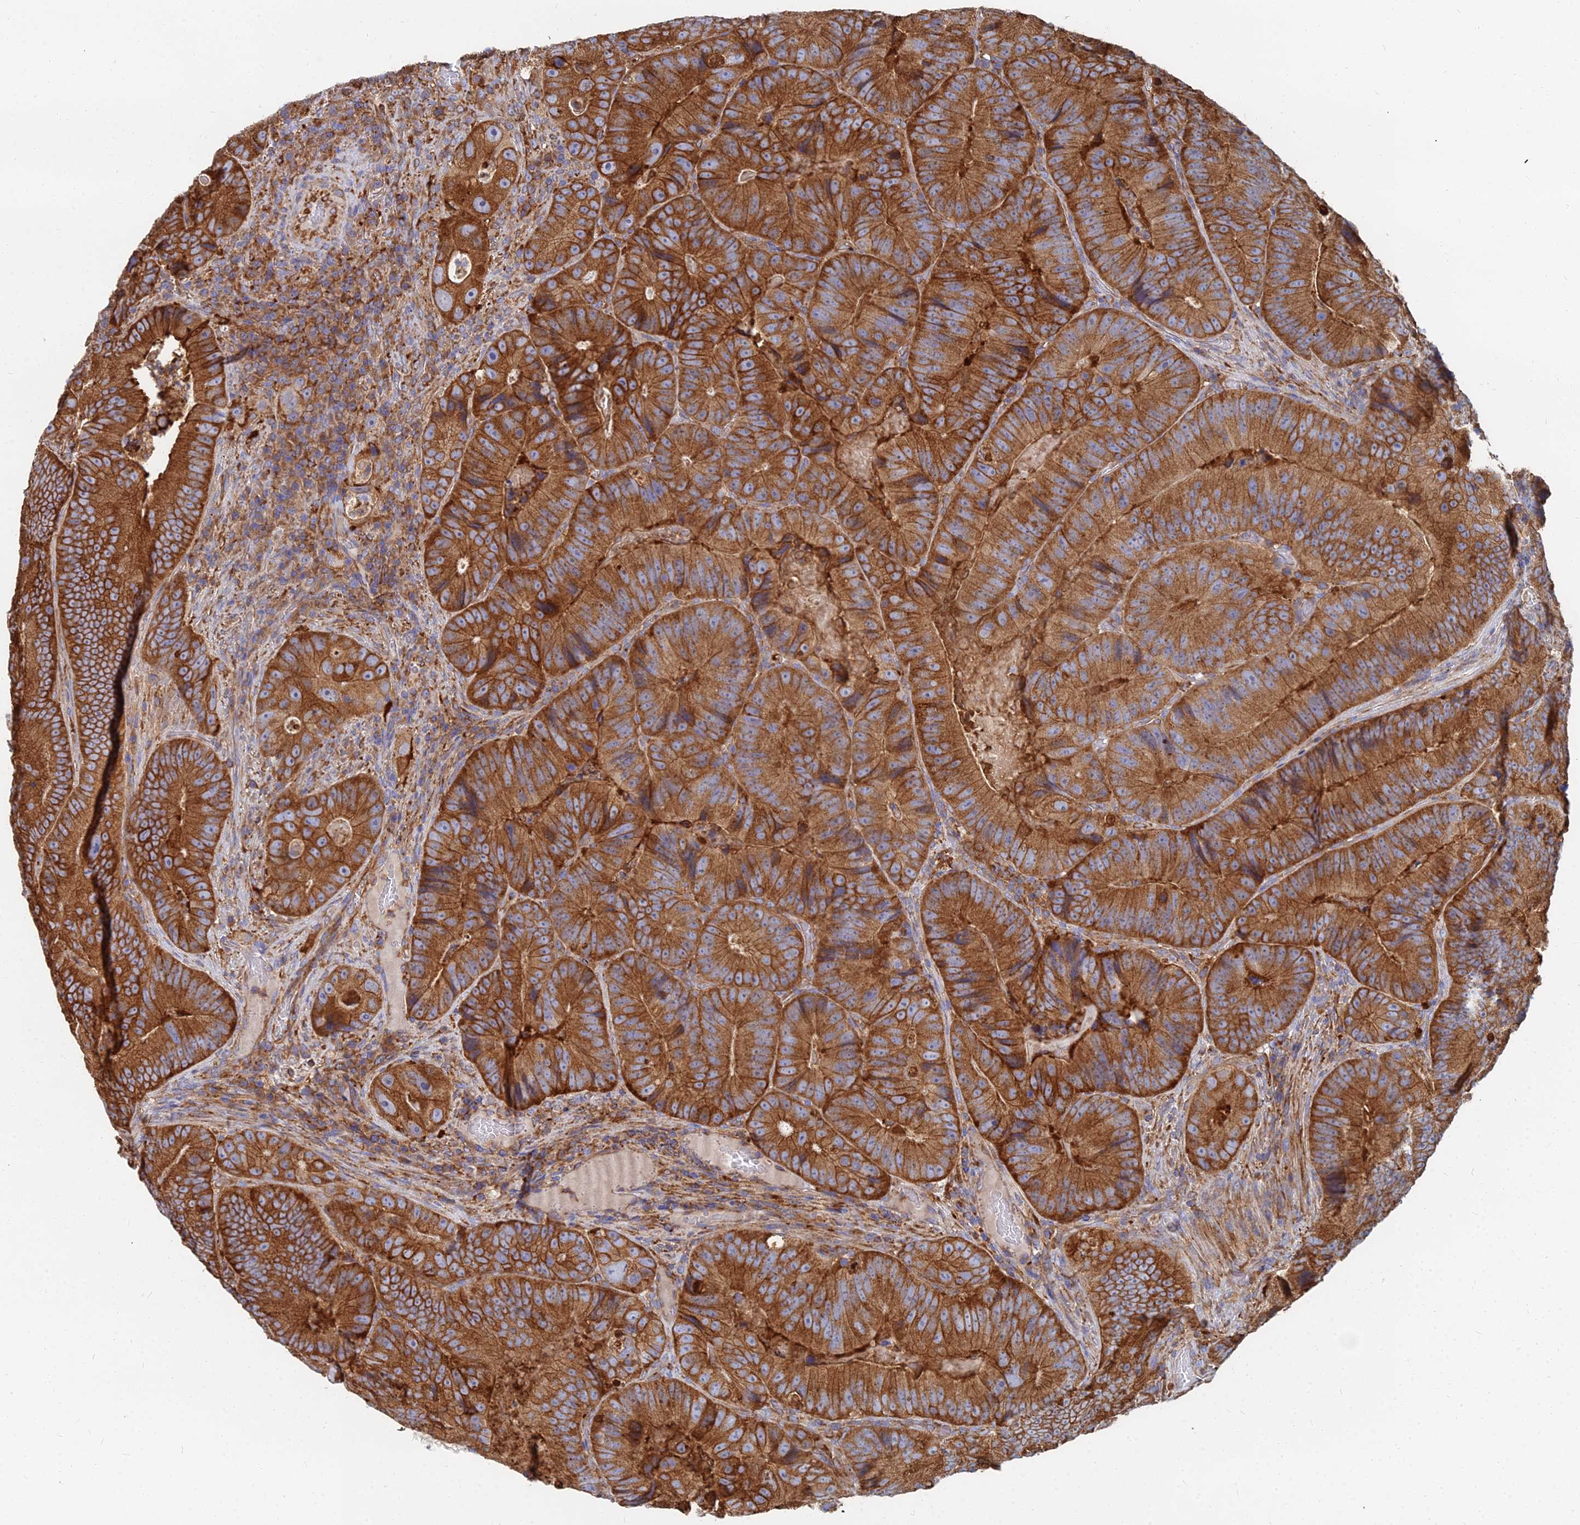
{"staining": {"intensity": "strong", "quantity": ">75%", "location": "cytoplasmic/membranous"}, "tissue": "colorectal cancer", "cell_type": "Tumor cells", "image_type": "cancer", "snomed": [{"axis": "morphology", "description": "Adenocarcinoma, NOS"}, {"axis": "topography", "description": "Colon"}], "caption": "Colorectal adenocarcinoma tissue reveals strong cytoplasmic/membranous staining in about >75% of tumor cells, visualized by immunohistochemistry.", "gene": "GPR42", "patient": {"sex": "female", "age": 86}}